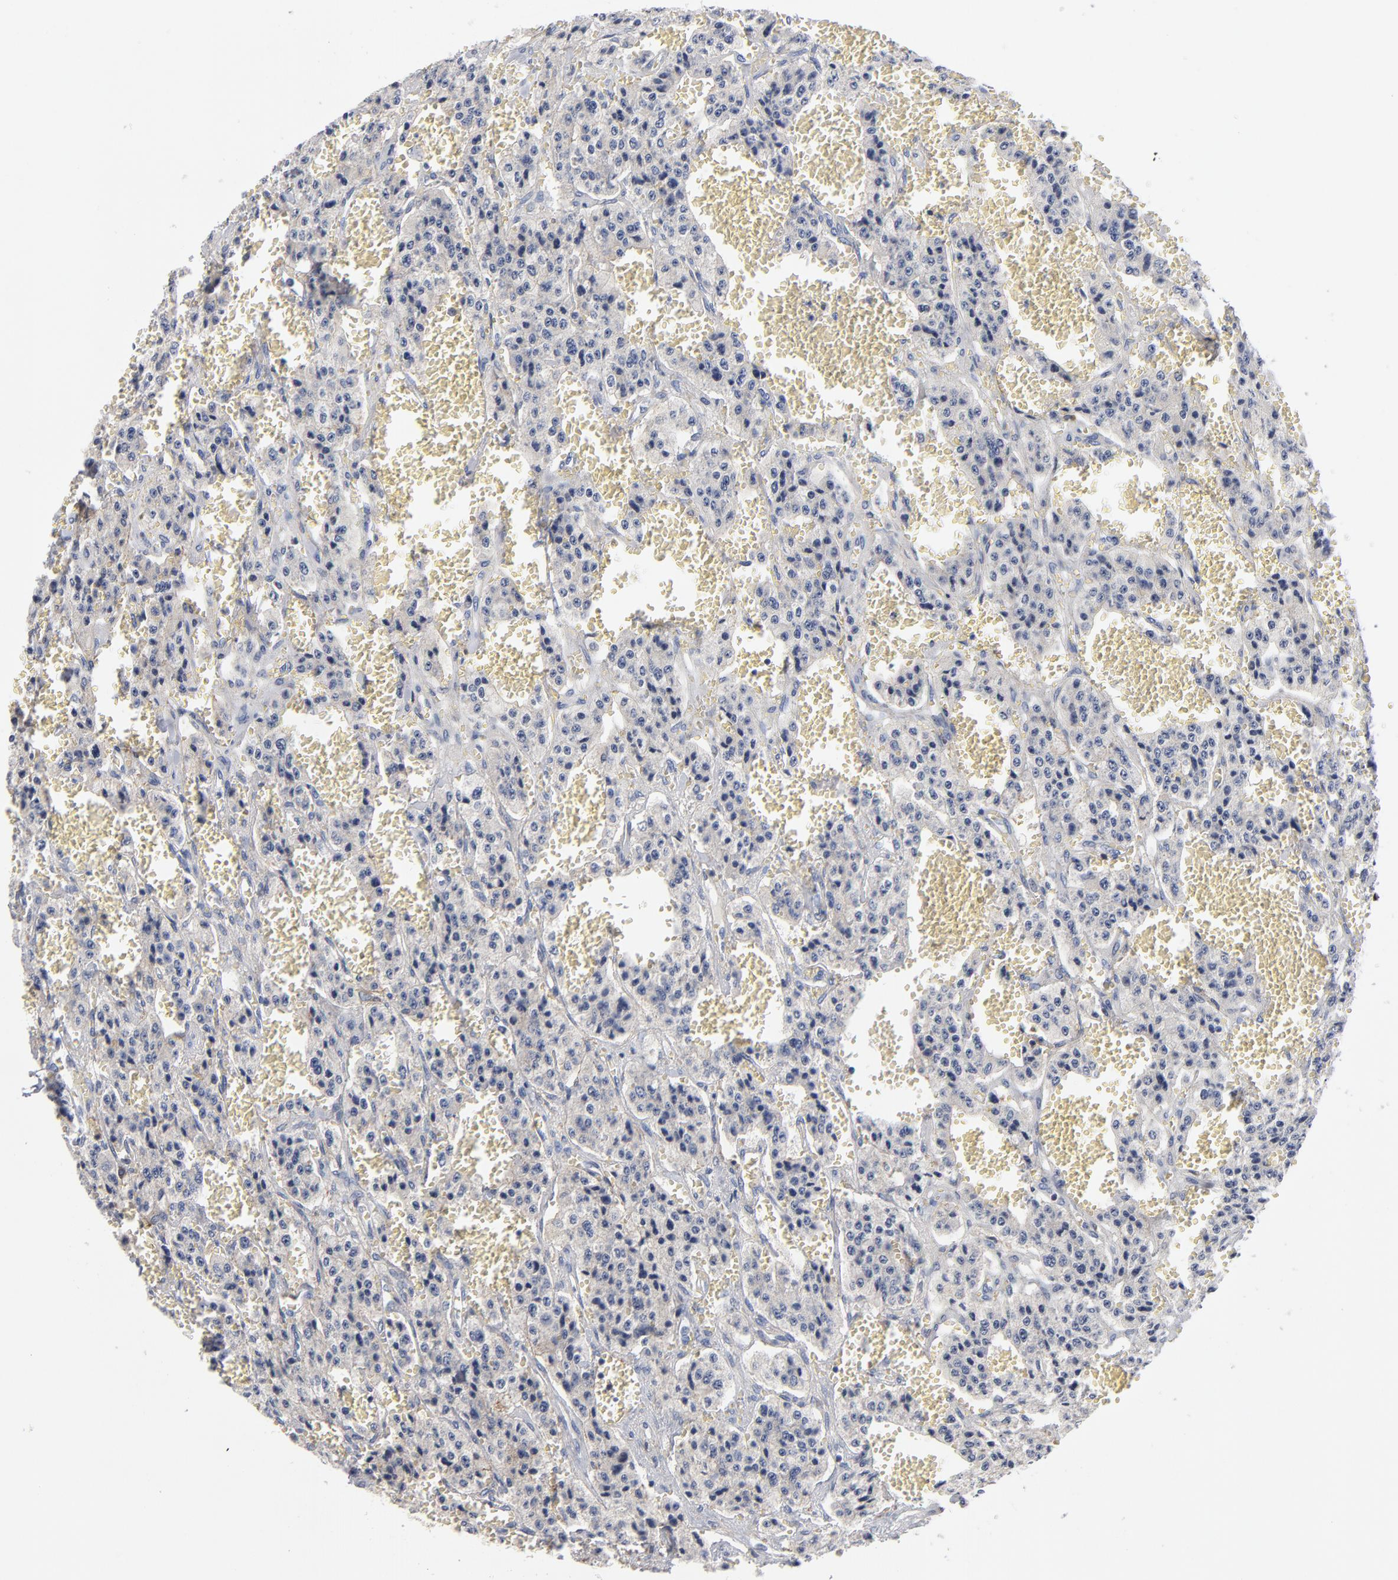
{"staining": {"intensity": "weak", "quantity": "<25%", "location": "cytoplasmic/membranous"}, "tissue": "carcinoid", "cell_type": "Tumor cells", "image_type": "cancer", "snomed": [{"axis": "morphology", "description": "Carcinoid, malignant, NOS"}, {"axis": "topography", "description": "Small intestine"}], "caption": "Tumor cells are negative for brown protein staining in carcinoid.", "gene": "PDLIM2", "patient": {"sex": "male", "age": 52}}